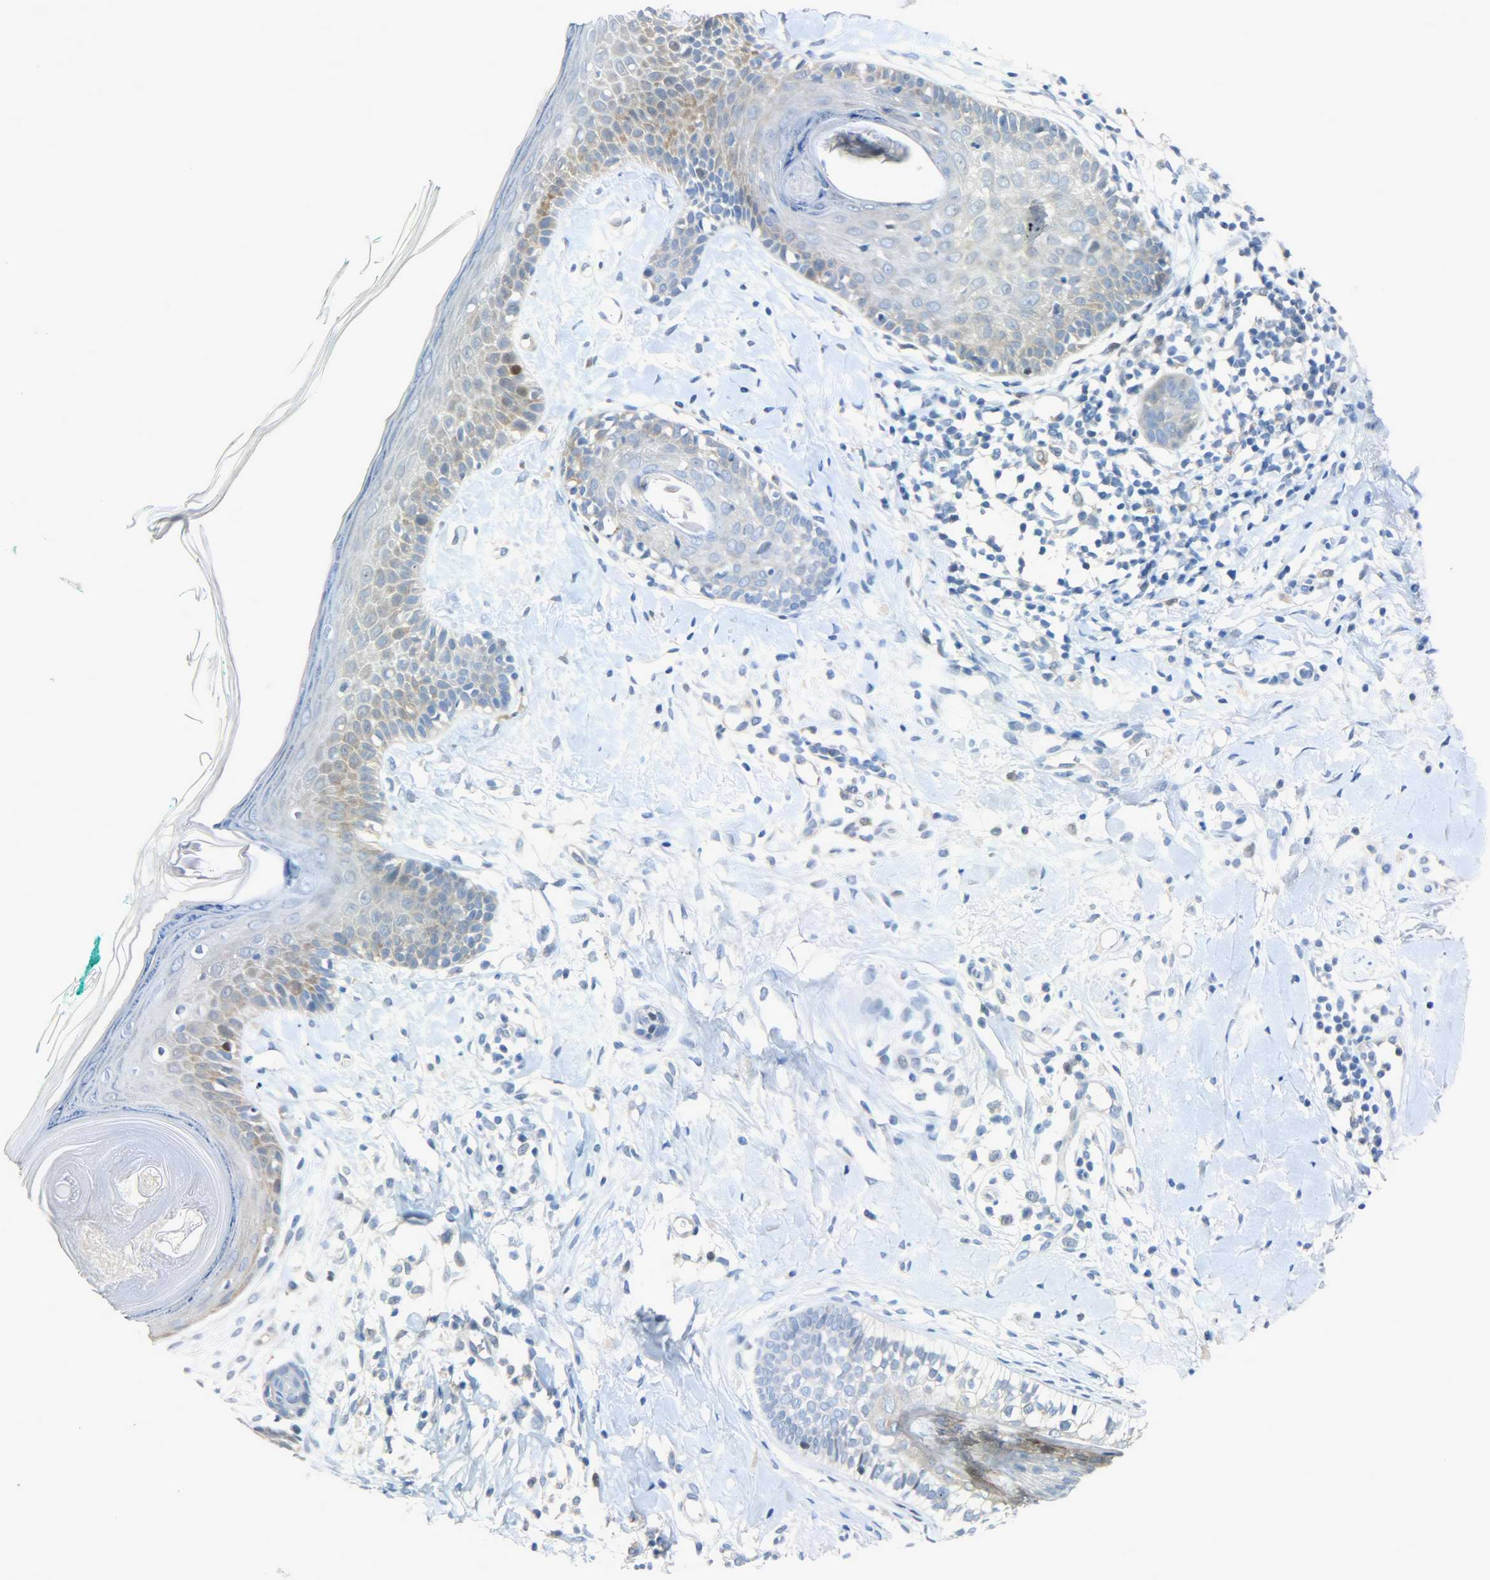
{"staining": {"intensity": "weak", "quantity": "<25%", "location": "cytoplasmic/membranous"}, "tissue": "skin cancer", "cell_type": "Tumor cells", "image_type": "cancer", "snomed": [{"axis": "morphology", "description": "Basal cell carcinoma"}, {"axis": "topography", "description": "Skin"}], "caption": "Immunohistochemistry (IHC) of human skin cancer demonstrates no positivity in tumor cells.", "gene": "EIF4EBP1", "patient": {"sex": "female", "age": 58}}